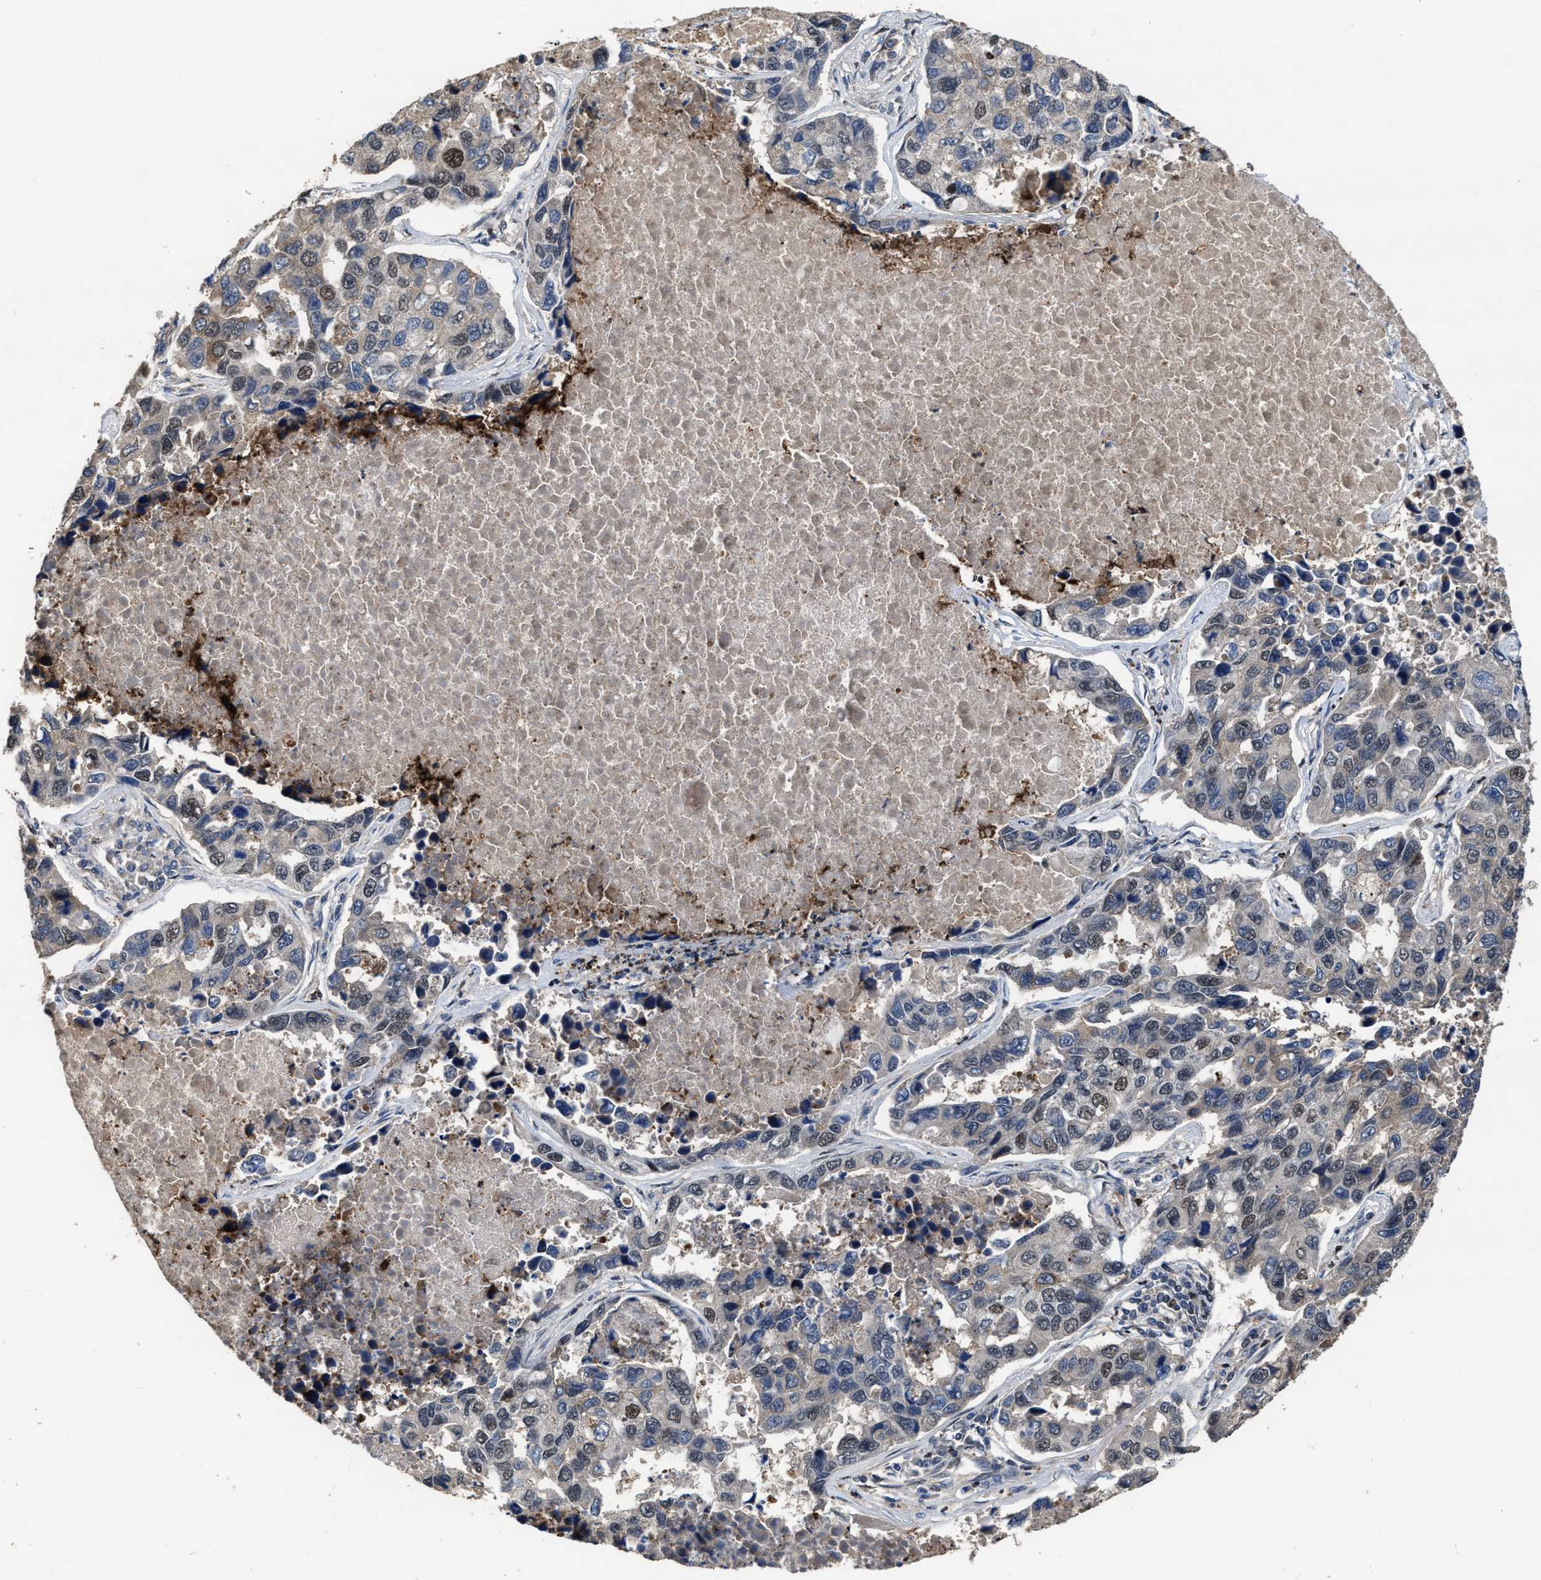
{"staining": {"intensity": "moderate", "quantity": "<25%", "location": "nuclear"}, "tissue": "lung cancer", "cell_type": "Tumor cells", "image_type": "cancer", "snomed": [{"axis": "morphology", "description": "Adenocarcinoma, NOS"}, {"axis": "topography", "description": "Lung"}], "caption": "This photomicrograph shows immunohistochemistry staining of lung cancer, with low moderate nuclear expression in about <25% of tumor cells.", "gene": "ZNF20", "patient": {"sex": "male", "age": 64}}